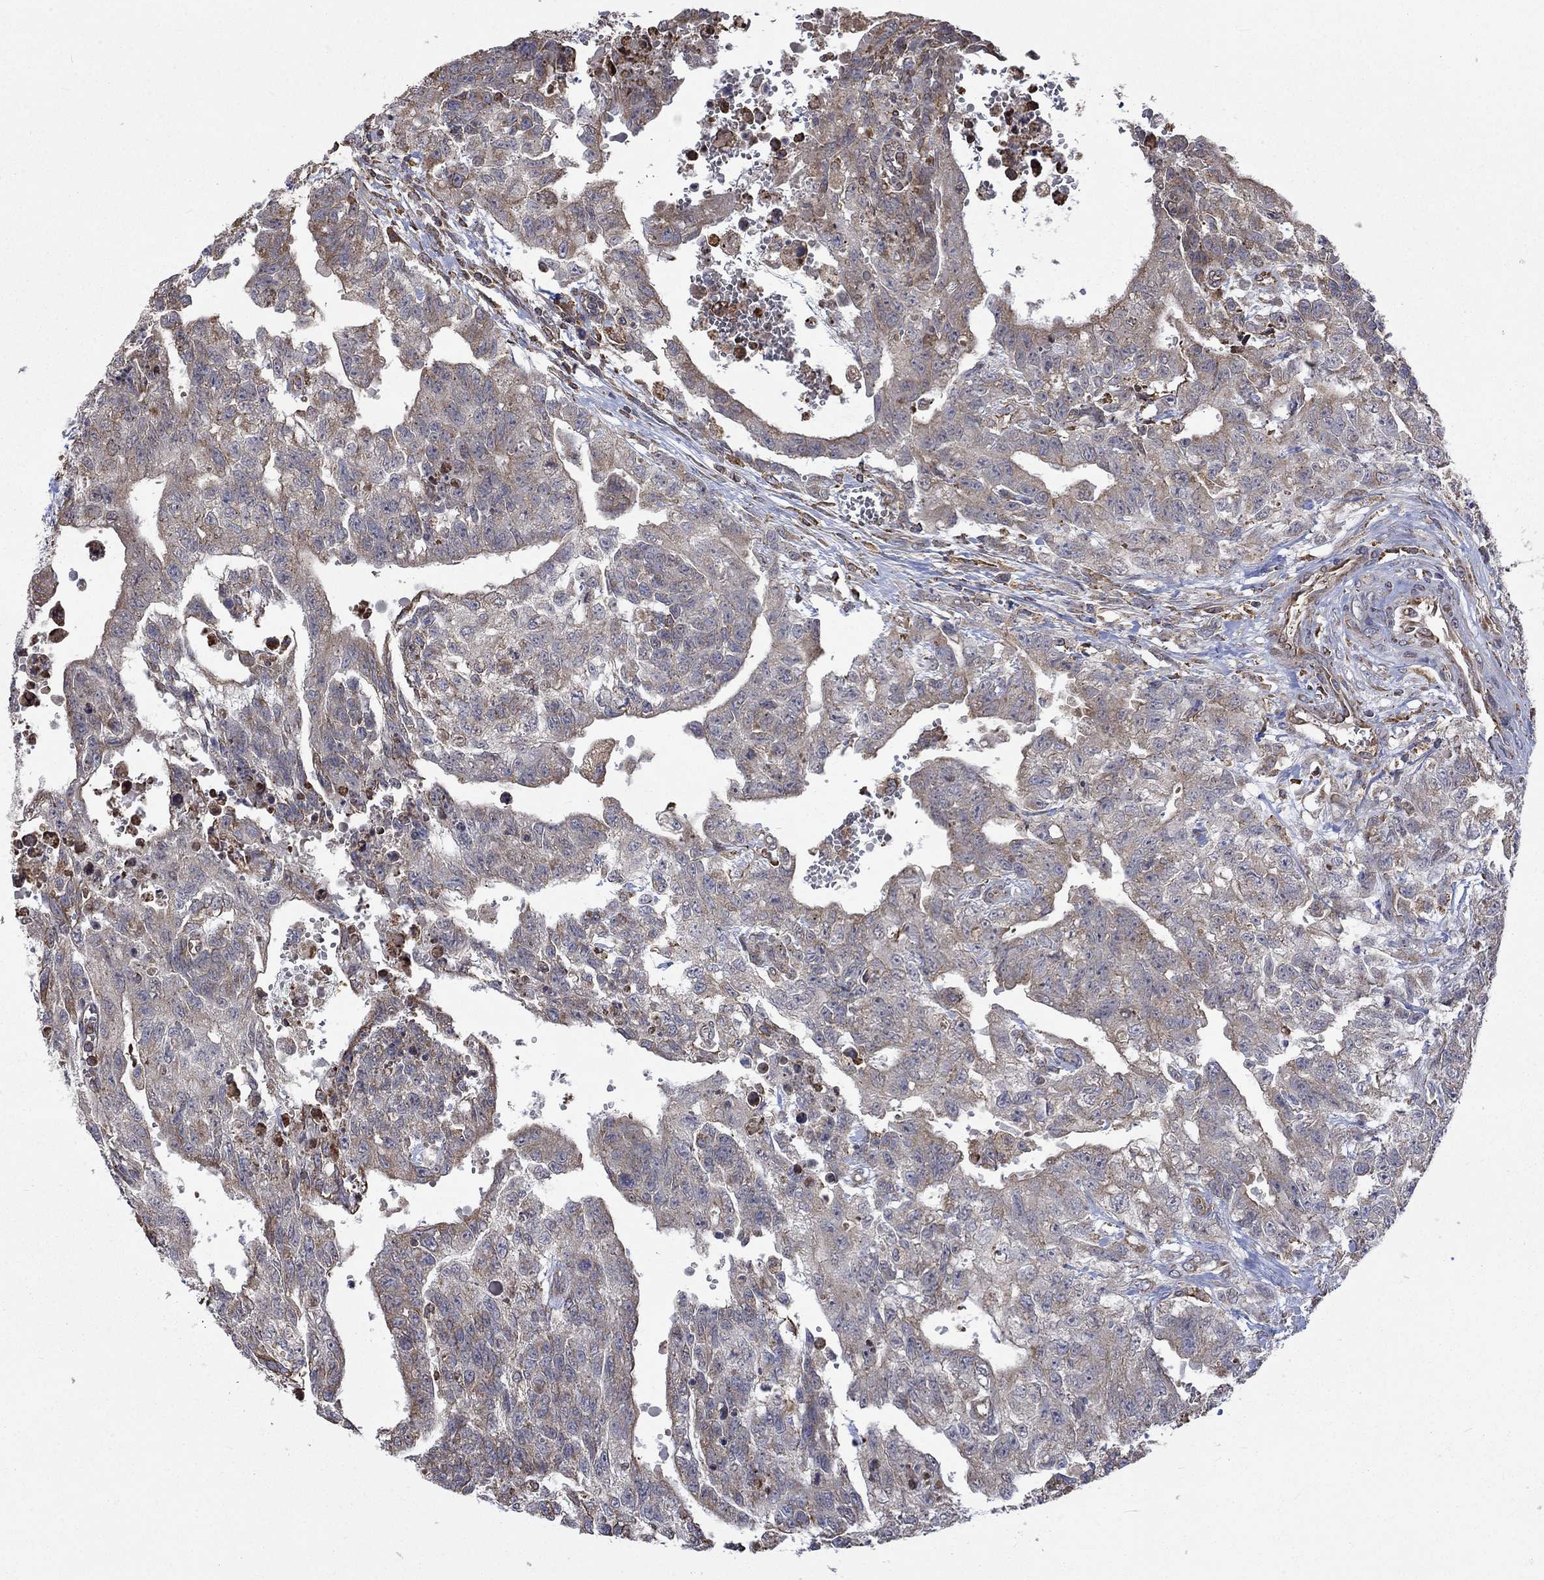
{"staining": {"intensity": "weak", "quantity": "<25%", "location": "cytoplasmic/membranous"}, "tissue": "testis cancer", "cell_type": "Tumor cells", "image_type": "cancer", "snomed": [{"axis": "morphology", "description": "Carcinoma, Embryonal, NOS"}, {"axis": "topography", "description": "Testis"}], "caption": "There is no significant expression in tumor cells of testis embryonal carcinoma.", "gene": "ESRRA", "patient": {"sex": "male", "age": 24}}